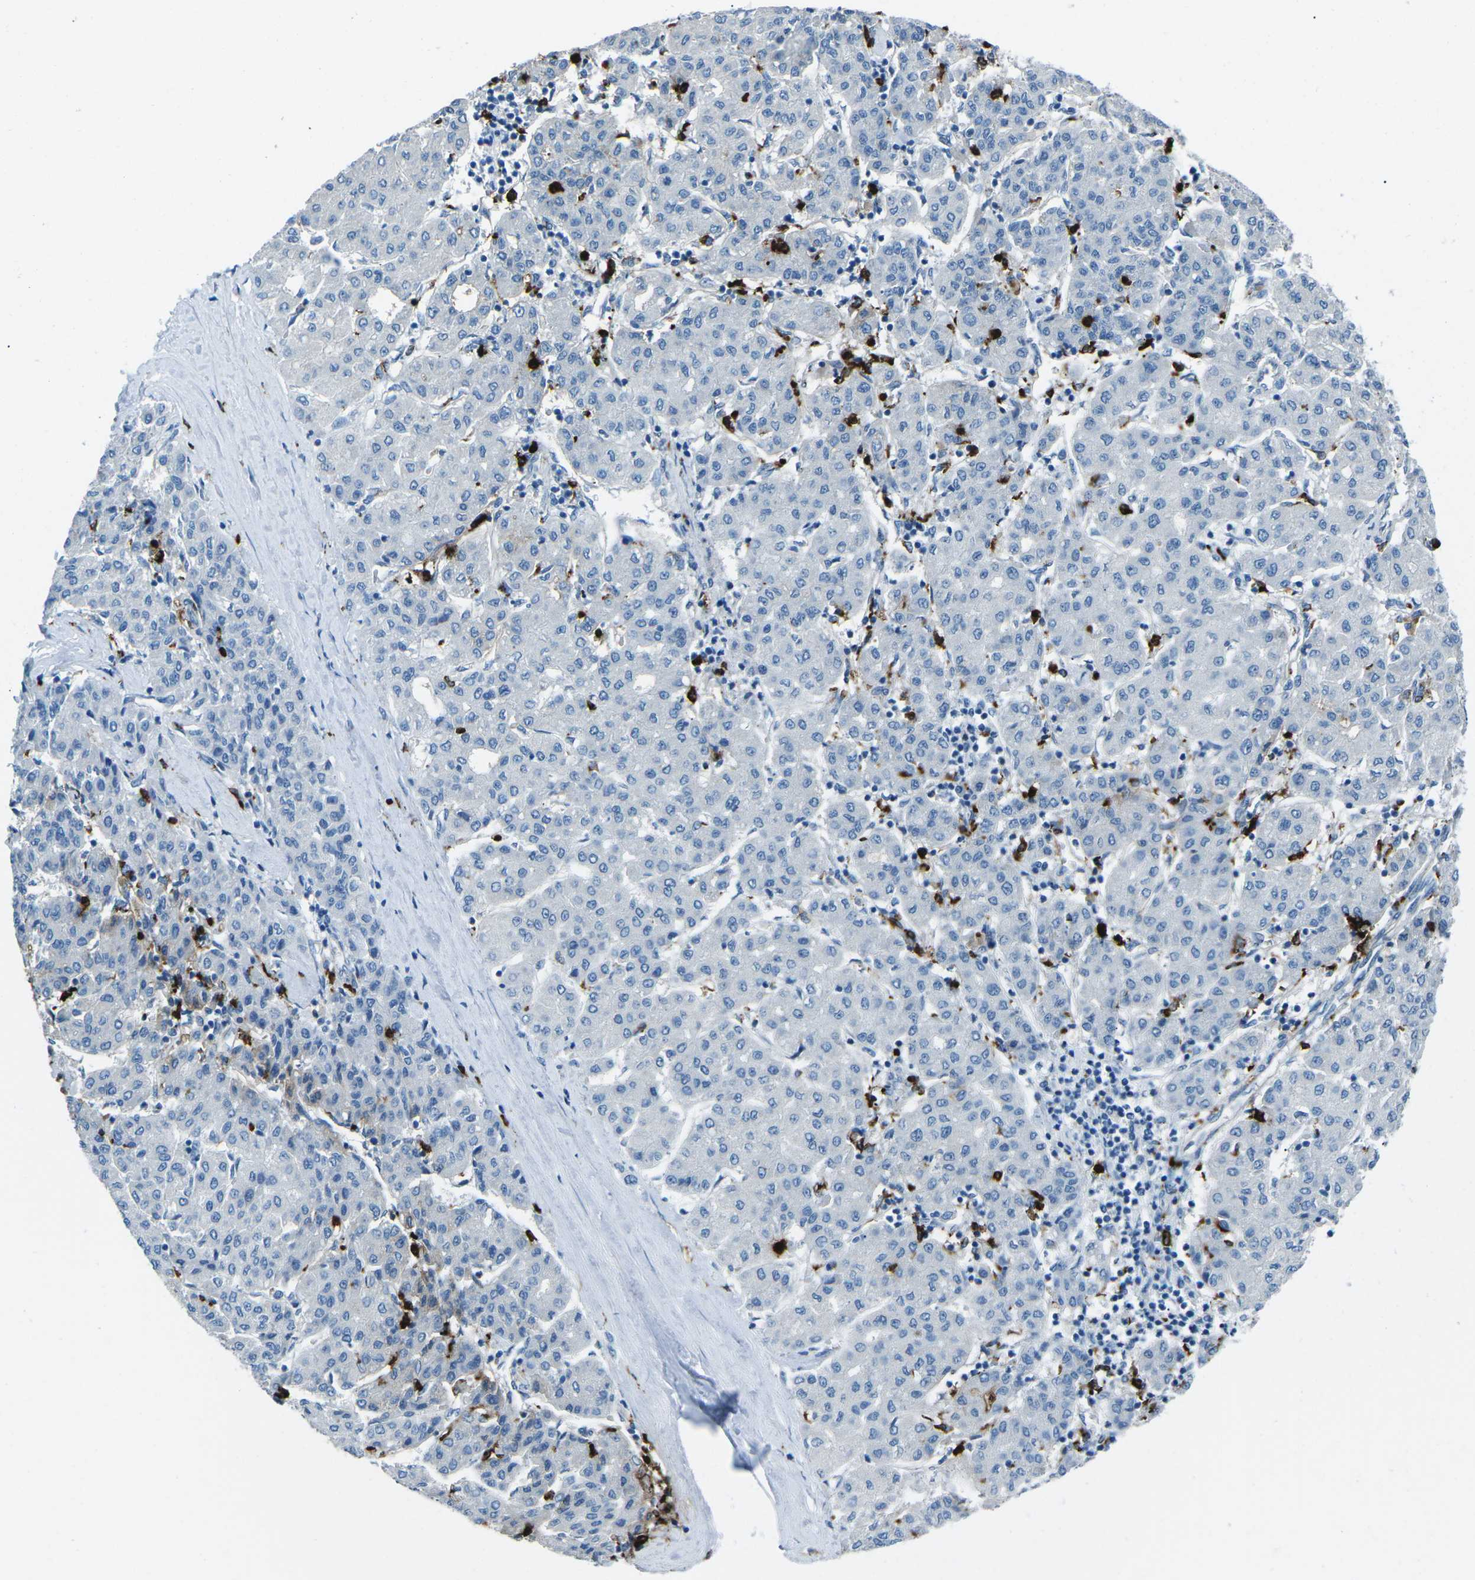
{"staining": {"intensity": "negative", "quantity": "none", "location": "none"}, "tissue": "liver cancer", "cell_type": "Tumor cells", "image_type": "cancer", "snomed": [{"axis": "morphology", "description": "Carcinoma, Hepatocellular, NOS"}, {"axis": "topography", "description": "Liver"}], "caption": "IHC micrograph of human liver cancer (hepatocellular carcinoma) stained for a protein (brown), which reveals no staining in tumor cells.", "gene": "FCN1", "patient": {"sex": "male", "age": 65}}